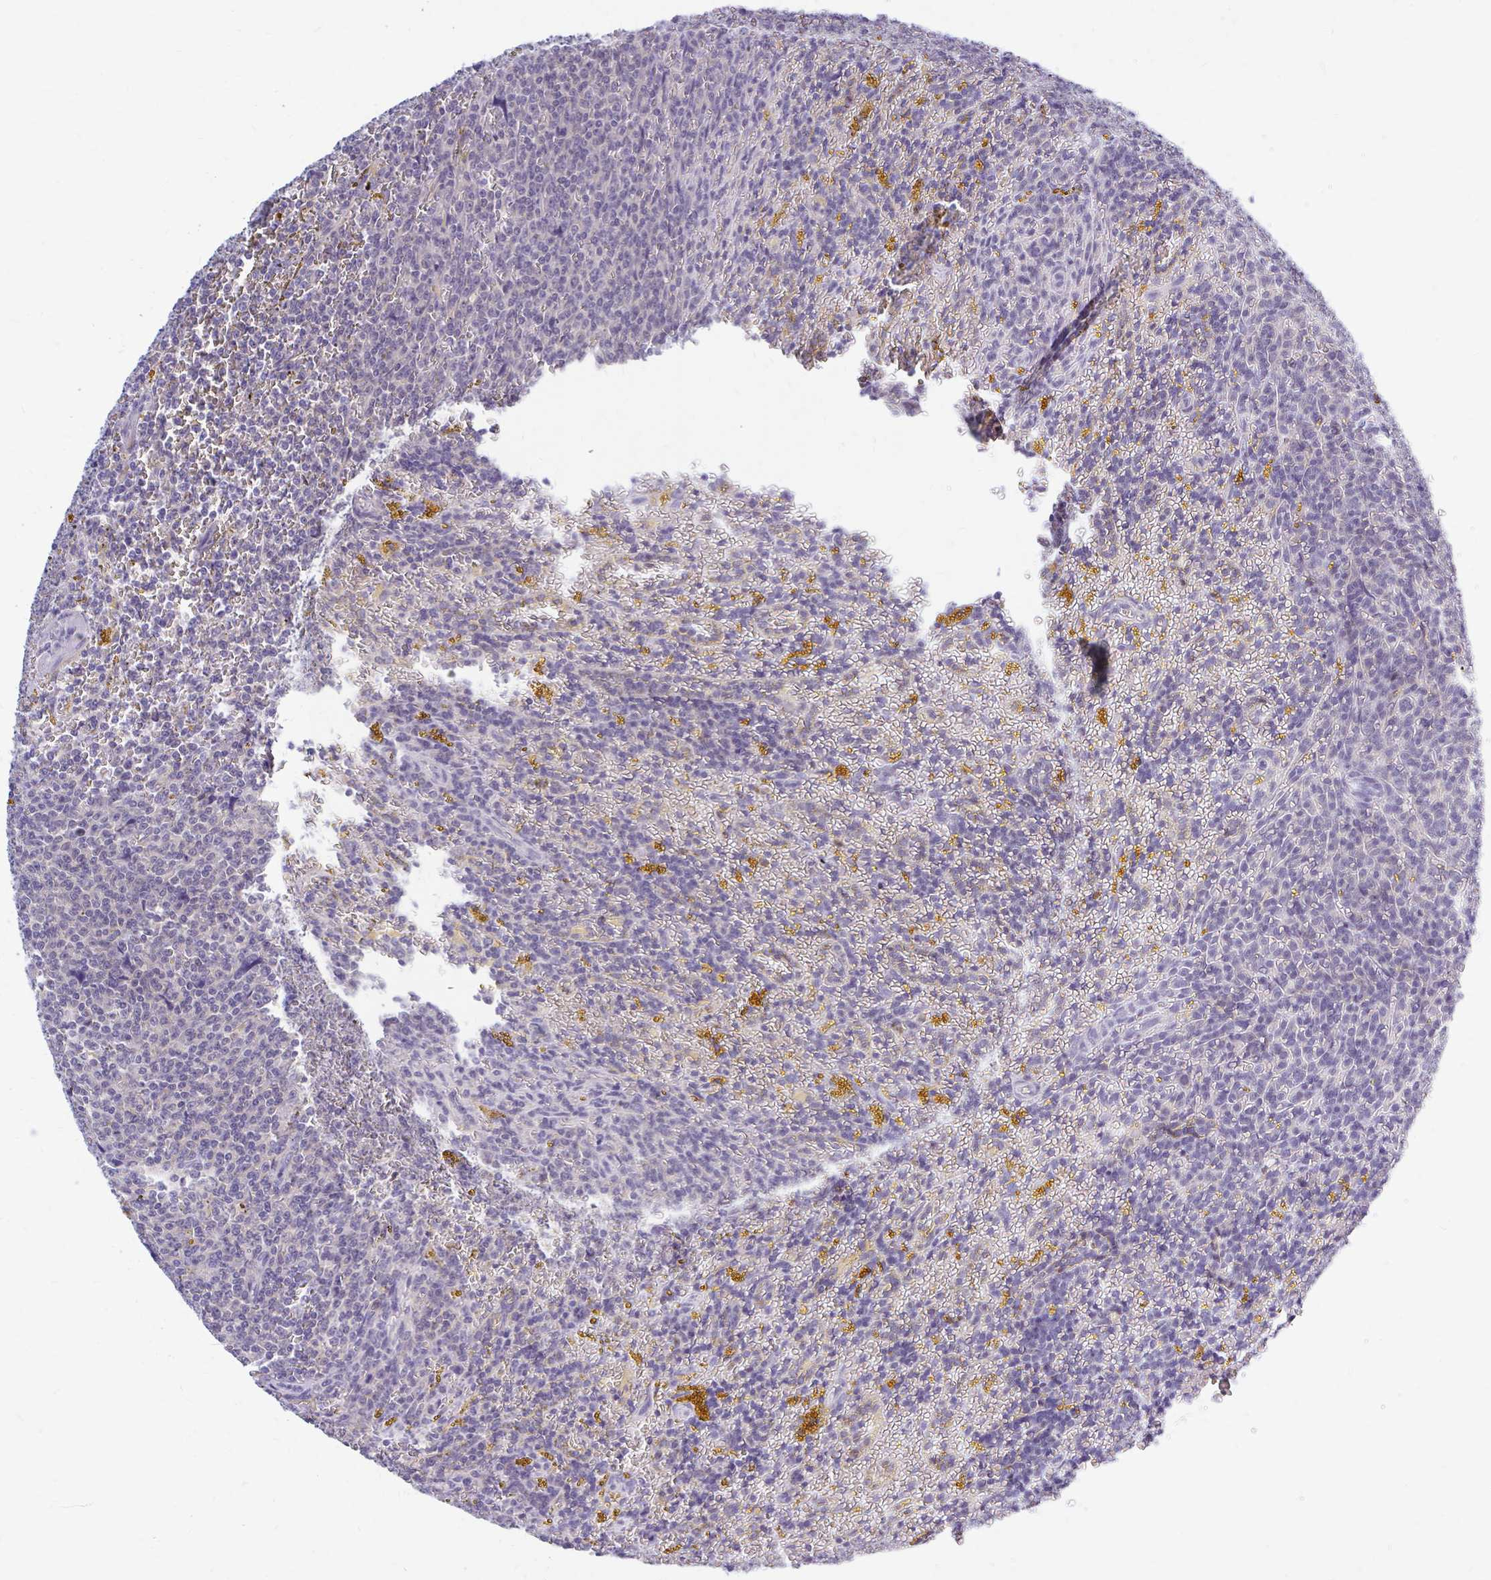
{"staining": {"intensity": "negative", "quantity": "none", "location": "none"}, "tissue": "lymphoma", "cell_type": "Tumor cells", "image_type": "cancer", "snomed": [{"axis": "morphology", "description": "Malignant lymphoma, non-Hodgkin's type, Low grade"}, {"axis": "topography", "description": "Spleen"}, {"axis": "topography", "description": "Lymph node"}], "caption": "Tumor cells show no significant protein staining in lymphoma. (DAB IHC with hematoxylin counter stain).", "gene": "MAP1LC3A", "patient": {"sex": "female", "age": 66}}